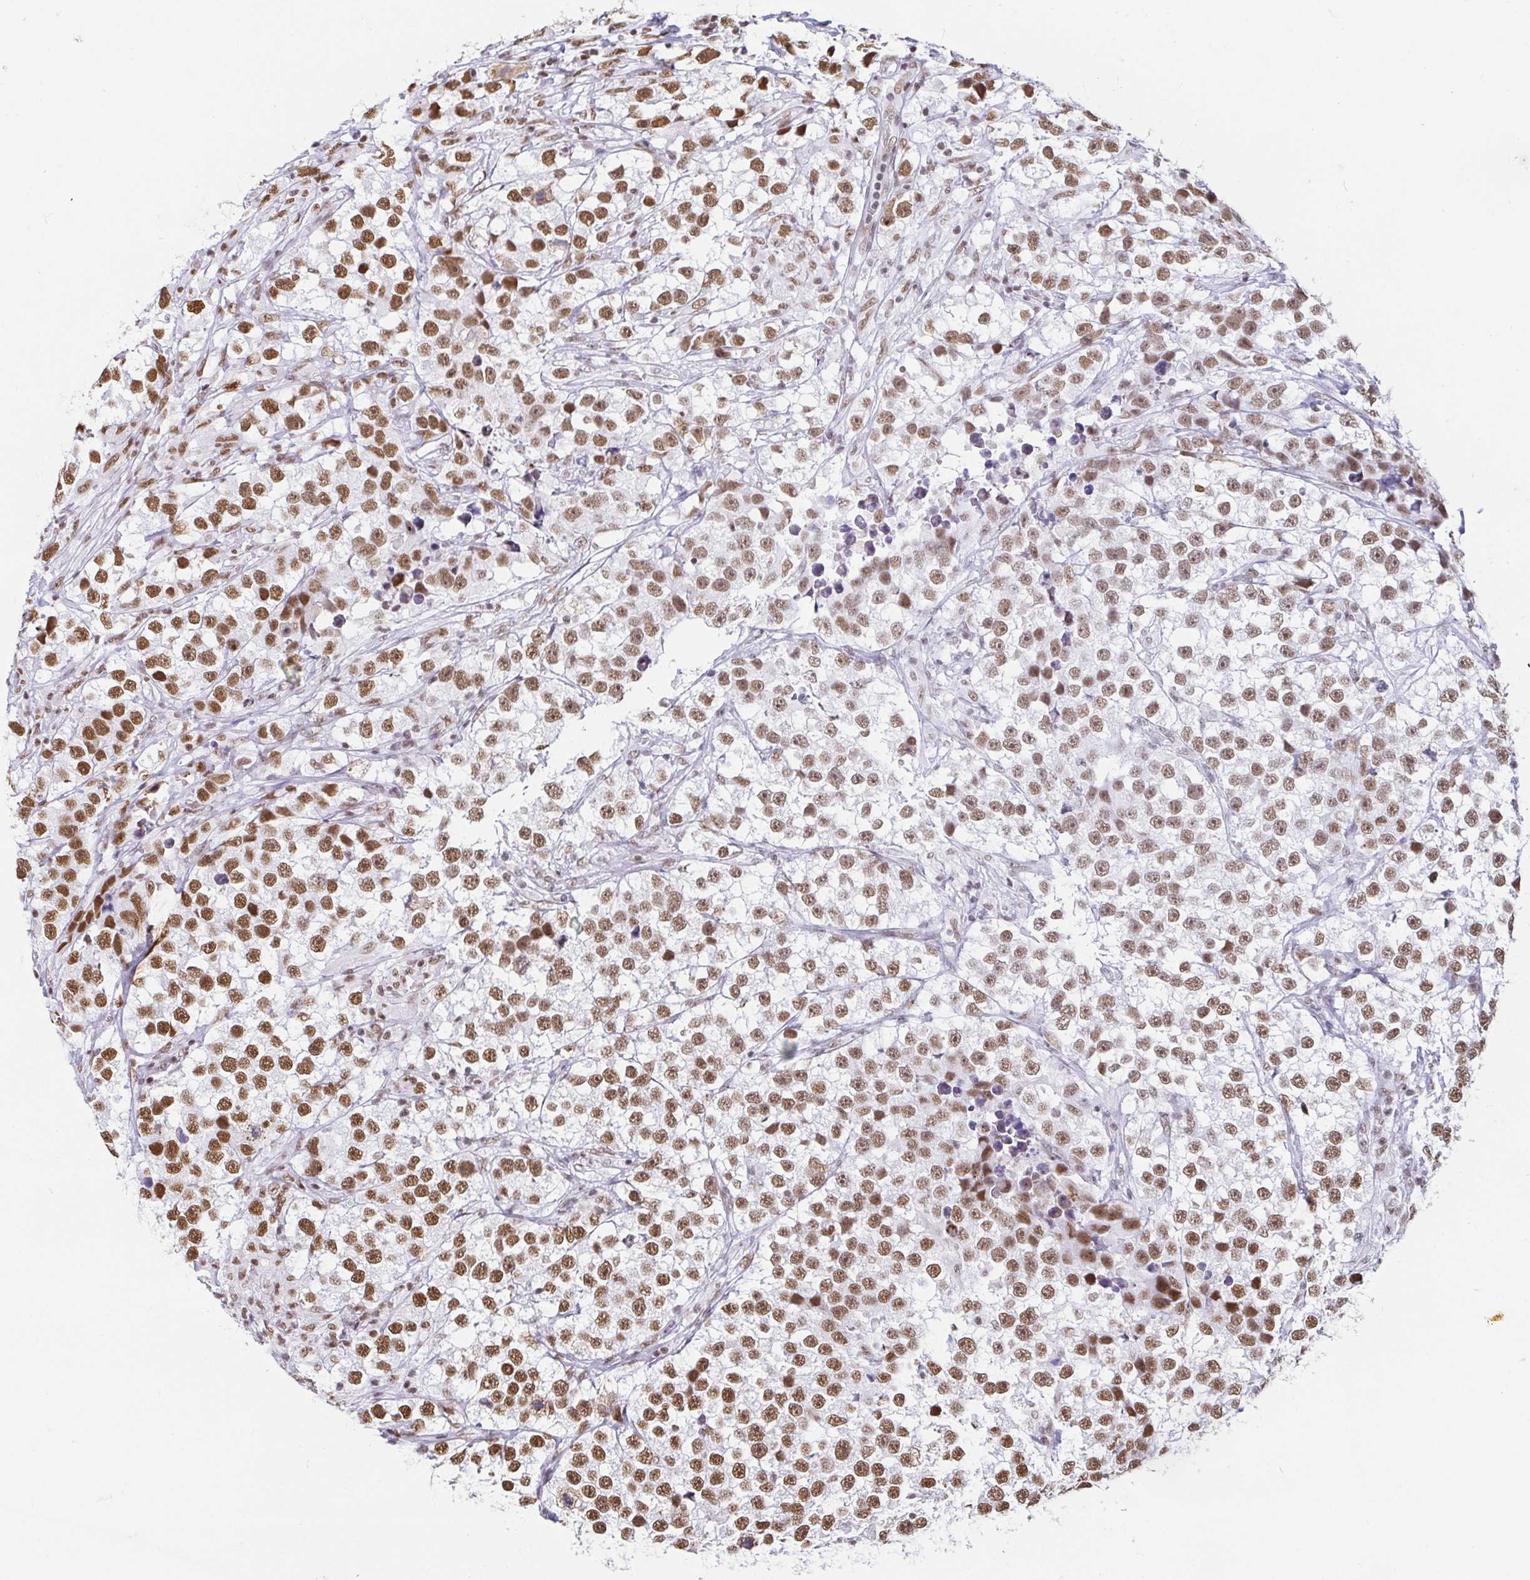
{"staining": {"intensity": "moderate", "quantity": ">75%", "location": "nuclear"}, "tissue": "testis cancer", "cell_type": "Tumor cells", "image_type": "cancer", "snomed": [{"axis": "morphology", "description": "Seminoma, NOS"}, {"axis": "topography", "description": "Testis"}], "caption": "This micrograph exhibits testis cancer stained with immunohistochemistry to label a protein in brown. The nuclear of tumor cells show moderate positivity for the protein. Nuclei are counter-stained blue.", "gene": "EWSR1", "patient": {"sex": "male", "age": 46}}